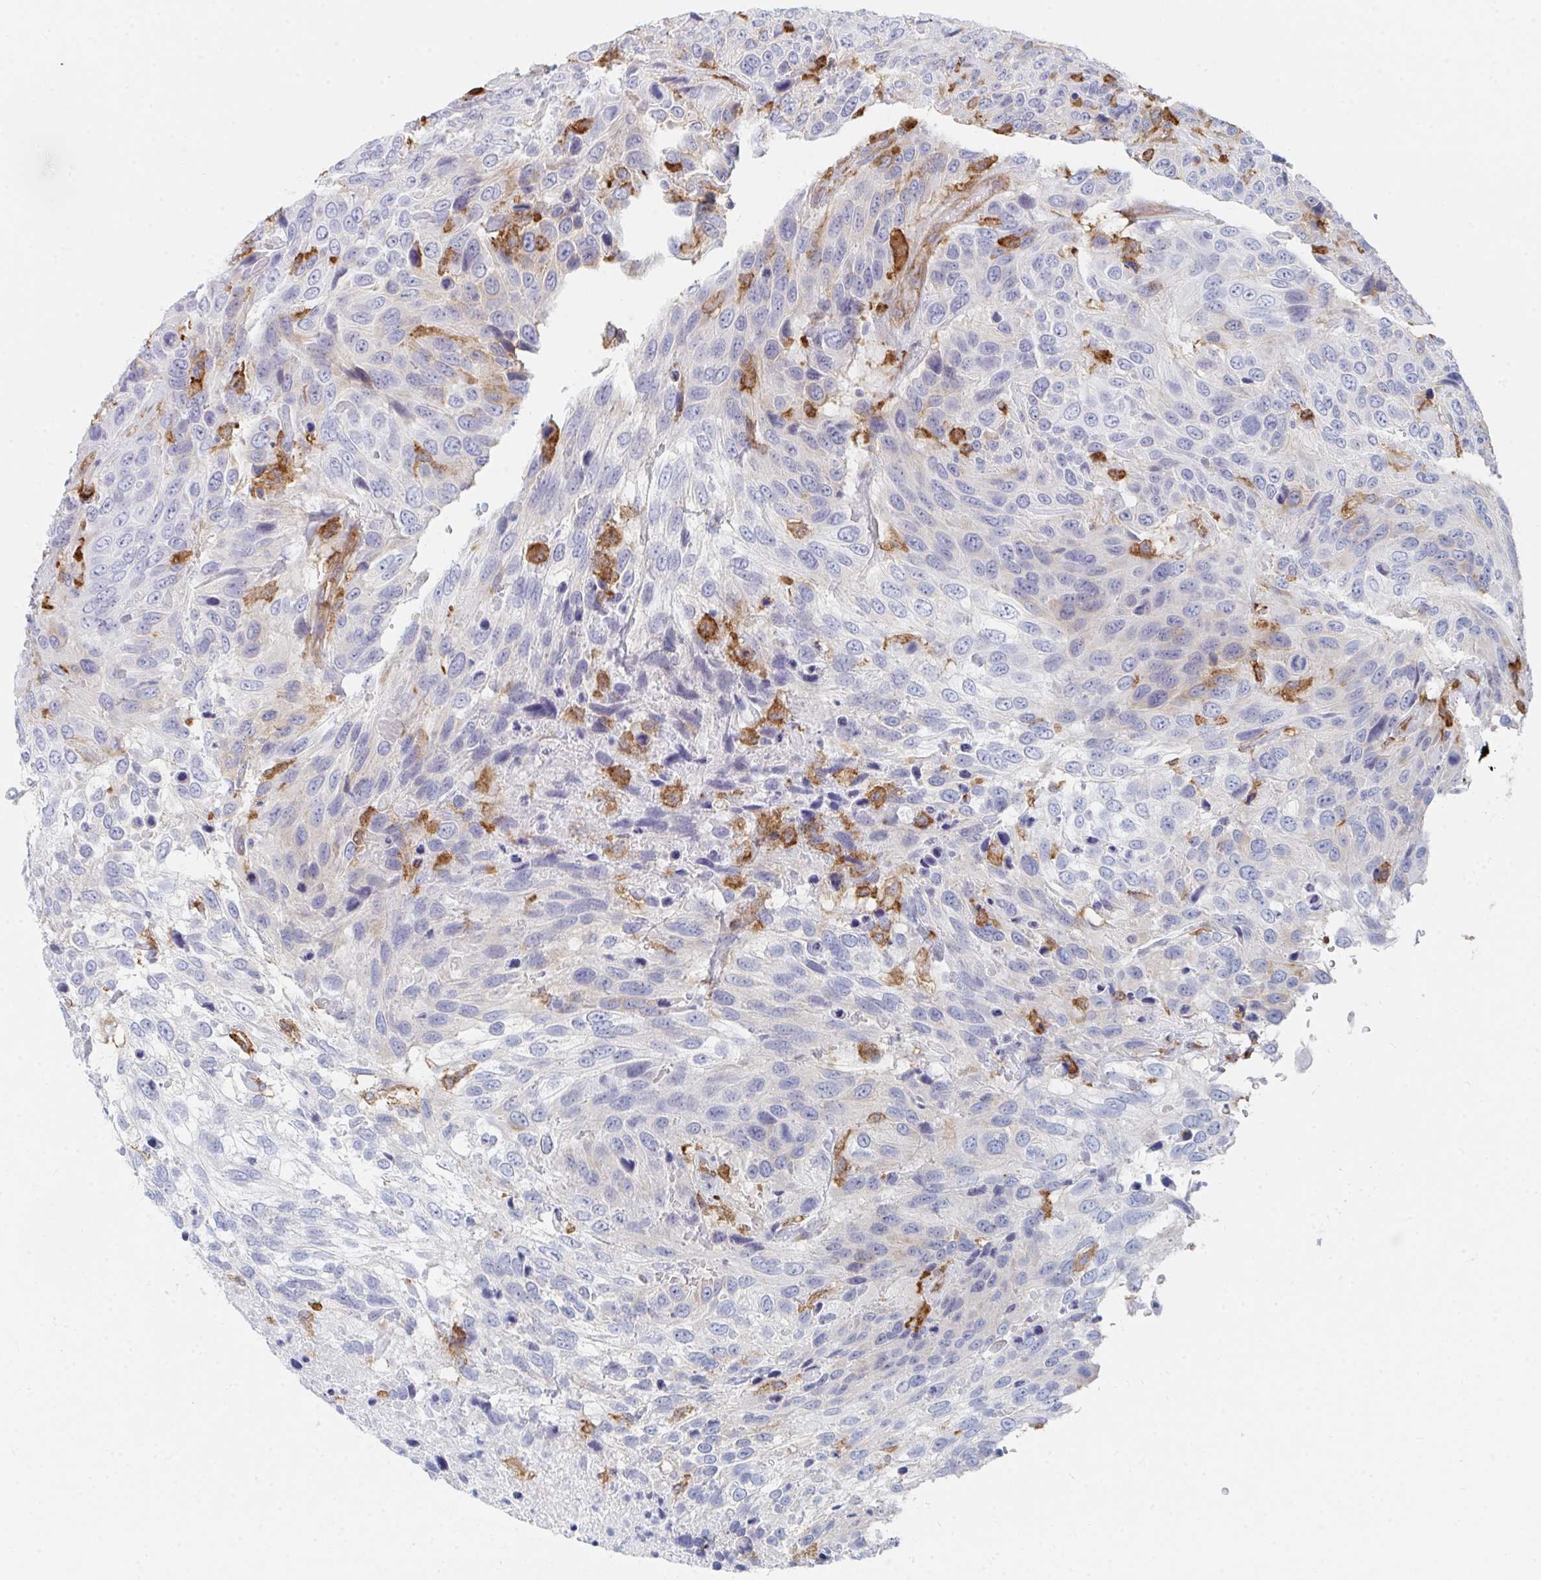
{"staining": {"intensity": "negative", "quantity": "none", "location": "none"}, "tissue": "urothelial cancer", "cell_type": "Tumor cells", "image_type": "cancer", "snomed": [{"axis": "morphology", "description": "Urothelial carcinoma, High grade"}, {"axis": "topography", "description": "Urinary bladder"}], "caption": "Immunohistochemistry of urothelial cancer displays no expression in tumor cells.", "gene": "DAB2", "patient": {"sex": "female", "age": 70}}